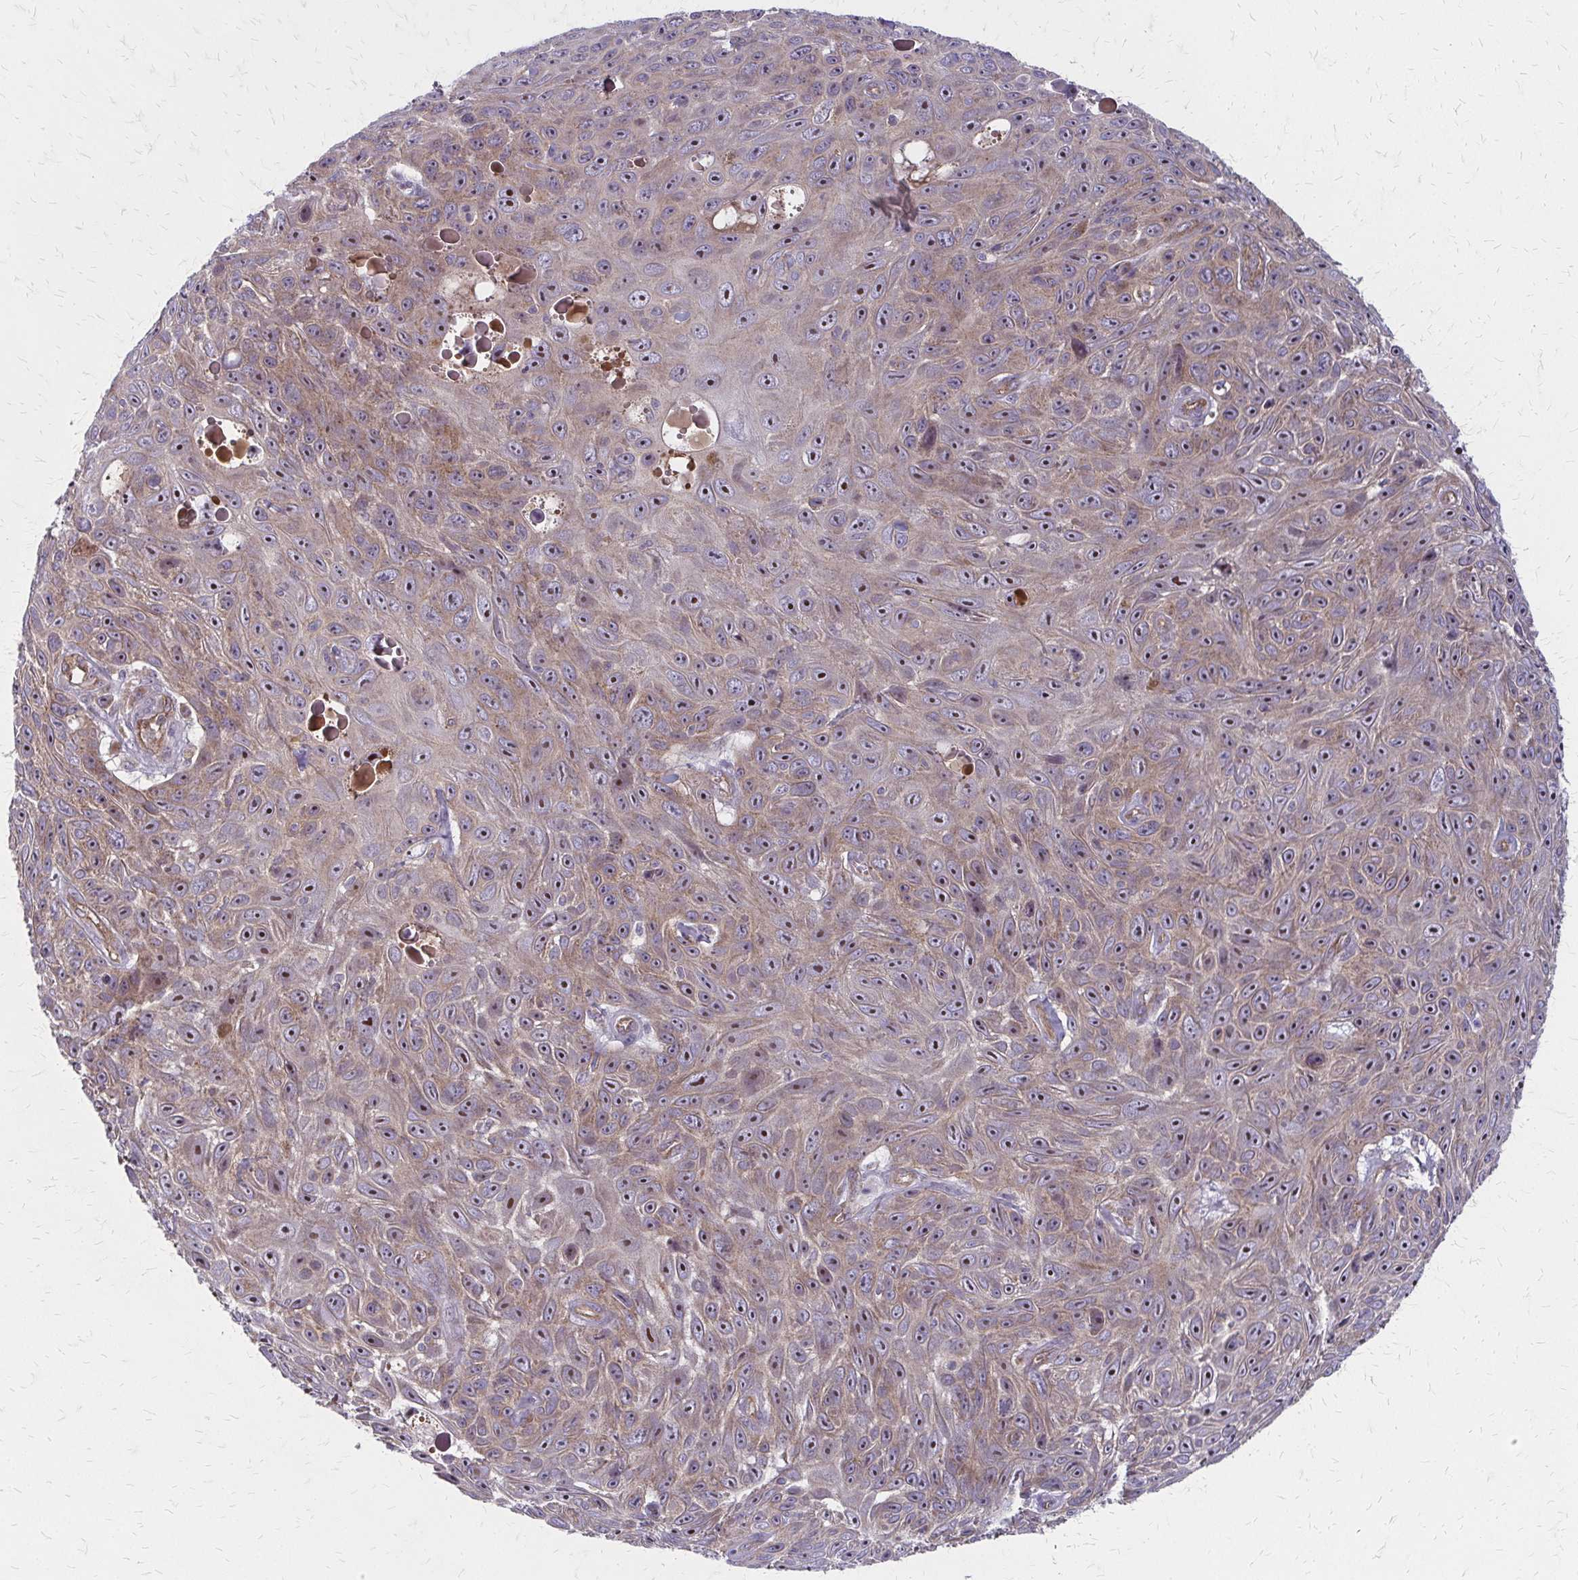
{"staining": {"intensity": "weak", "quantity": "25%-75%", "location": "cytoplasmic/membranous,nuclear"}, "tissue": "skin cancer", "cell_type": "Tumor cells", "image_type": "cancer", "snomed": [{"axis": "morphology", "description": "Squamous cell carcinoma, NOS"}, {"axis": "topography", "description": "Skin"}], "caption": "The micrograph exhibits immunohistochemical staining of skin cancer. There is weak cytoplasmic/membranous and nuclear staining is seen in about 25%-75% of tumor cells.", "gene": "ZNF383", "patient": {"sex": "male", "age": 82}}